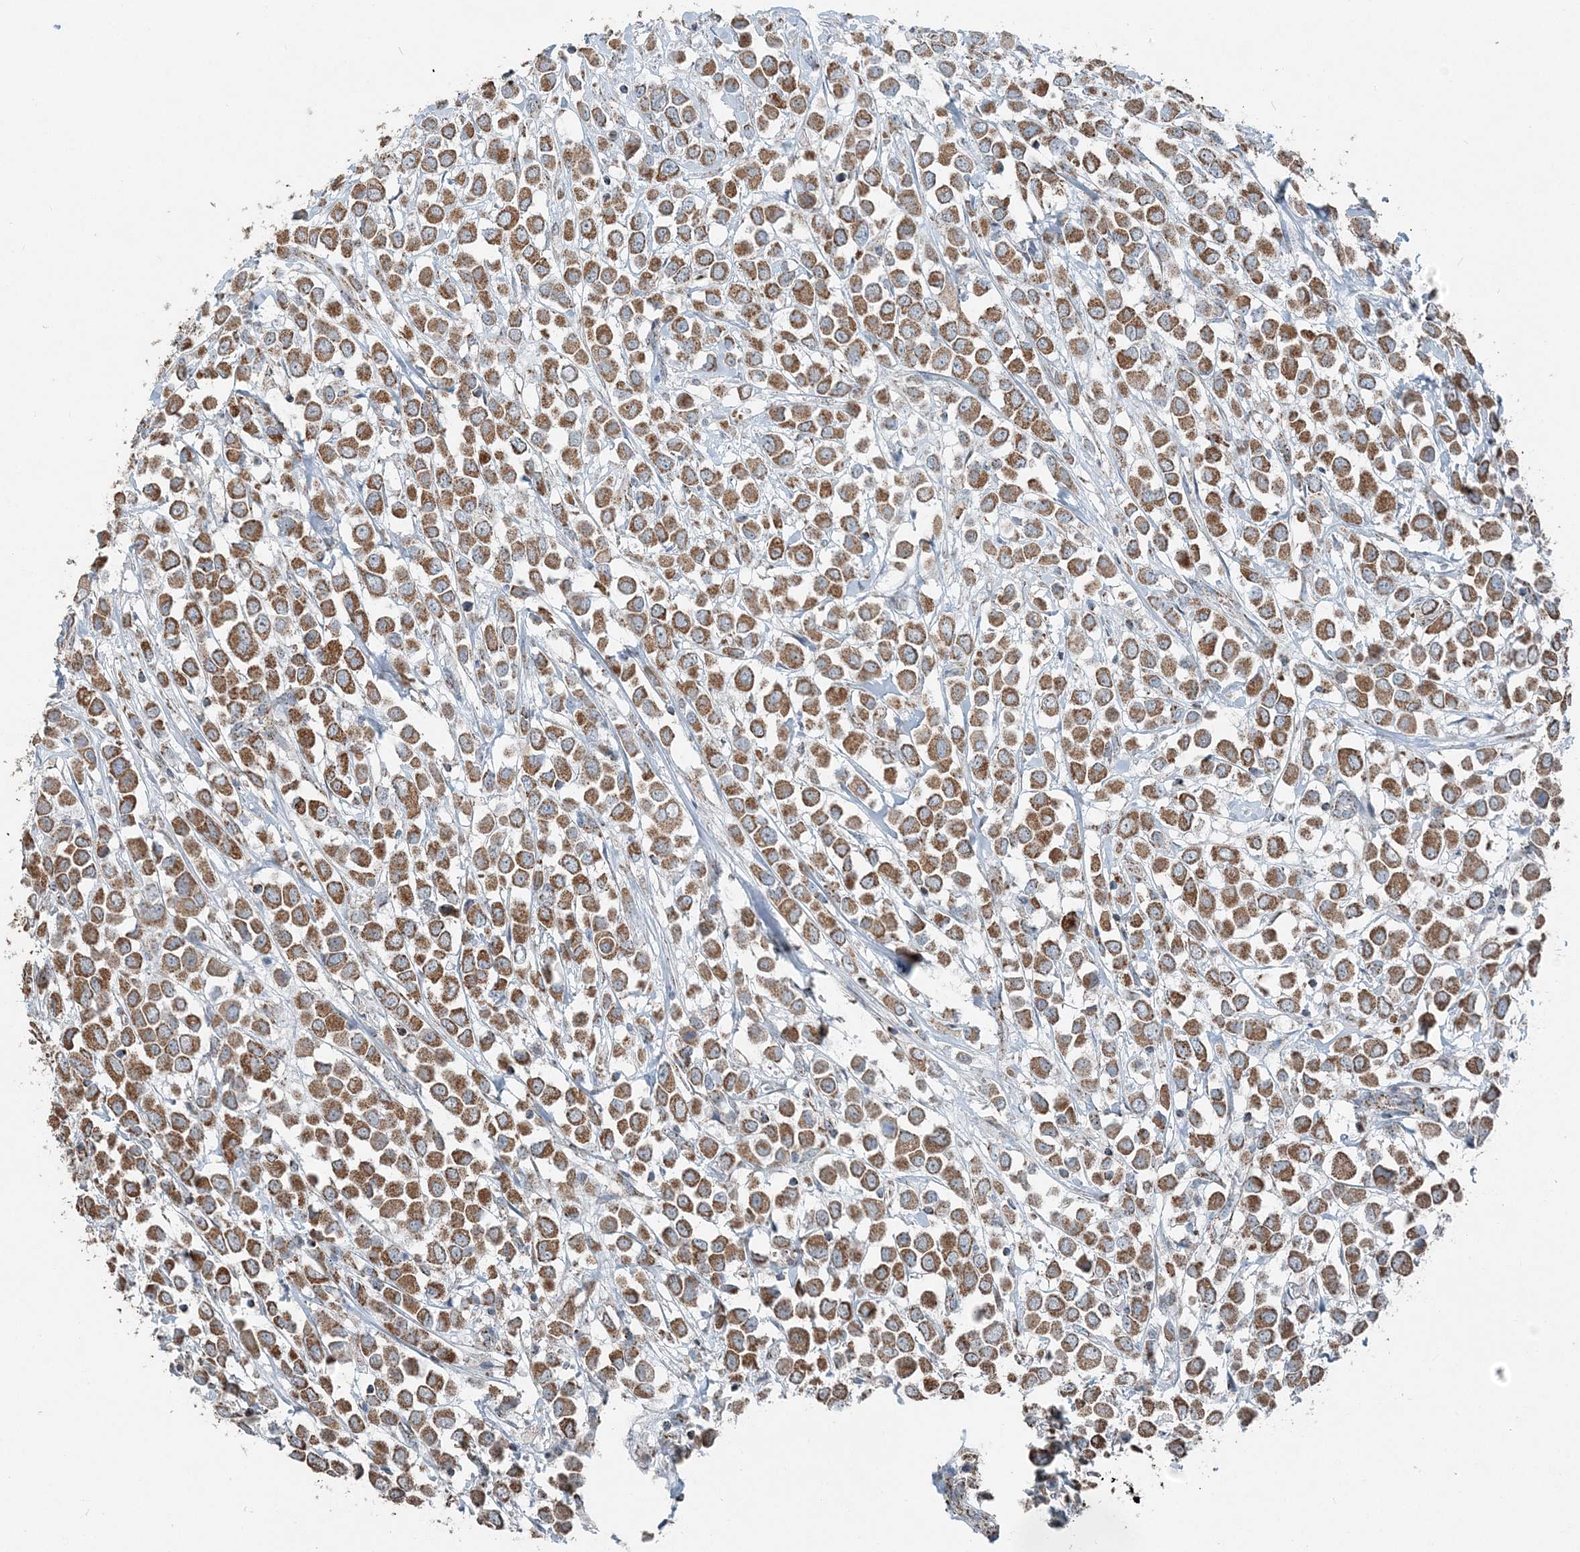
{"staining": {"intensity": "moderate", "quantity": ">75%", "location": "cytoplasmic/membranous"}, "tissue": "breast cancer", "cell_type": "Tumor cells", "image_type": "cancer", "snomed": [{"axis": "morphology", "description": "Duct carcinoma"}, {"axis": "topography", "description": "Breast"}], "caption": "High-power microscopy captured an IHC histopathology image of breast infiltrating ductal carcinoma, revealing moderate cytoplasmic/membranous staining in approximately >75% of tumor cells.", "gene": "SUCLG1", "patient": {"sex": "female", "age": 61}}